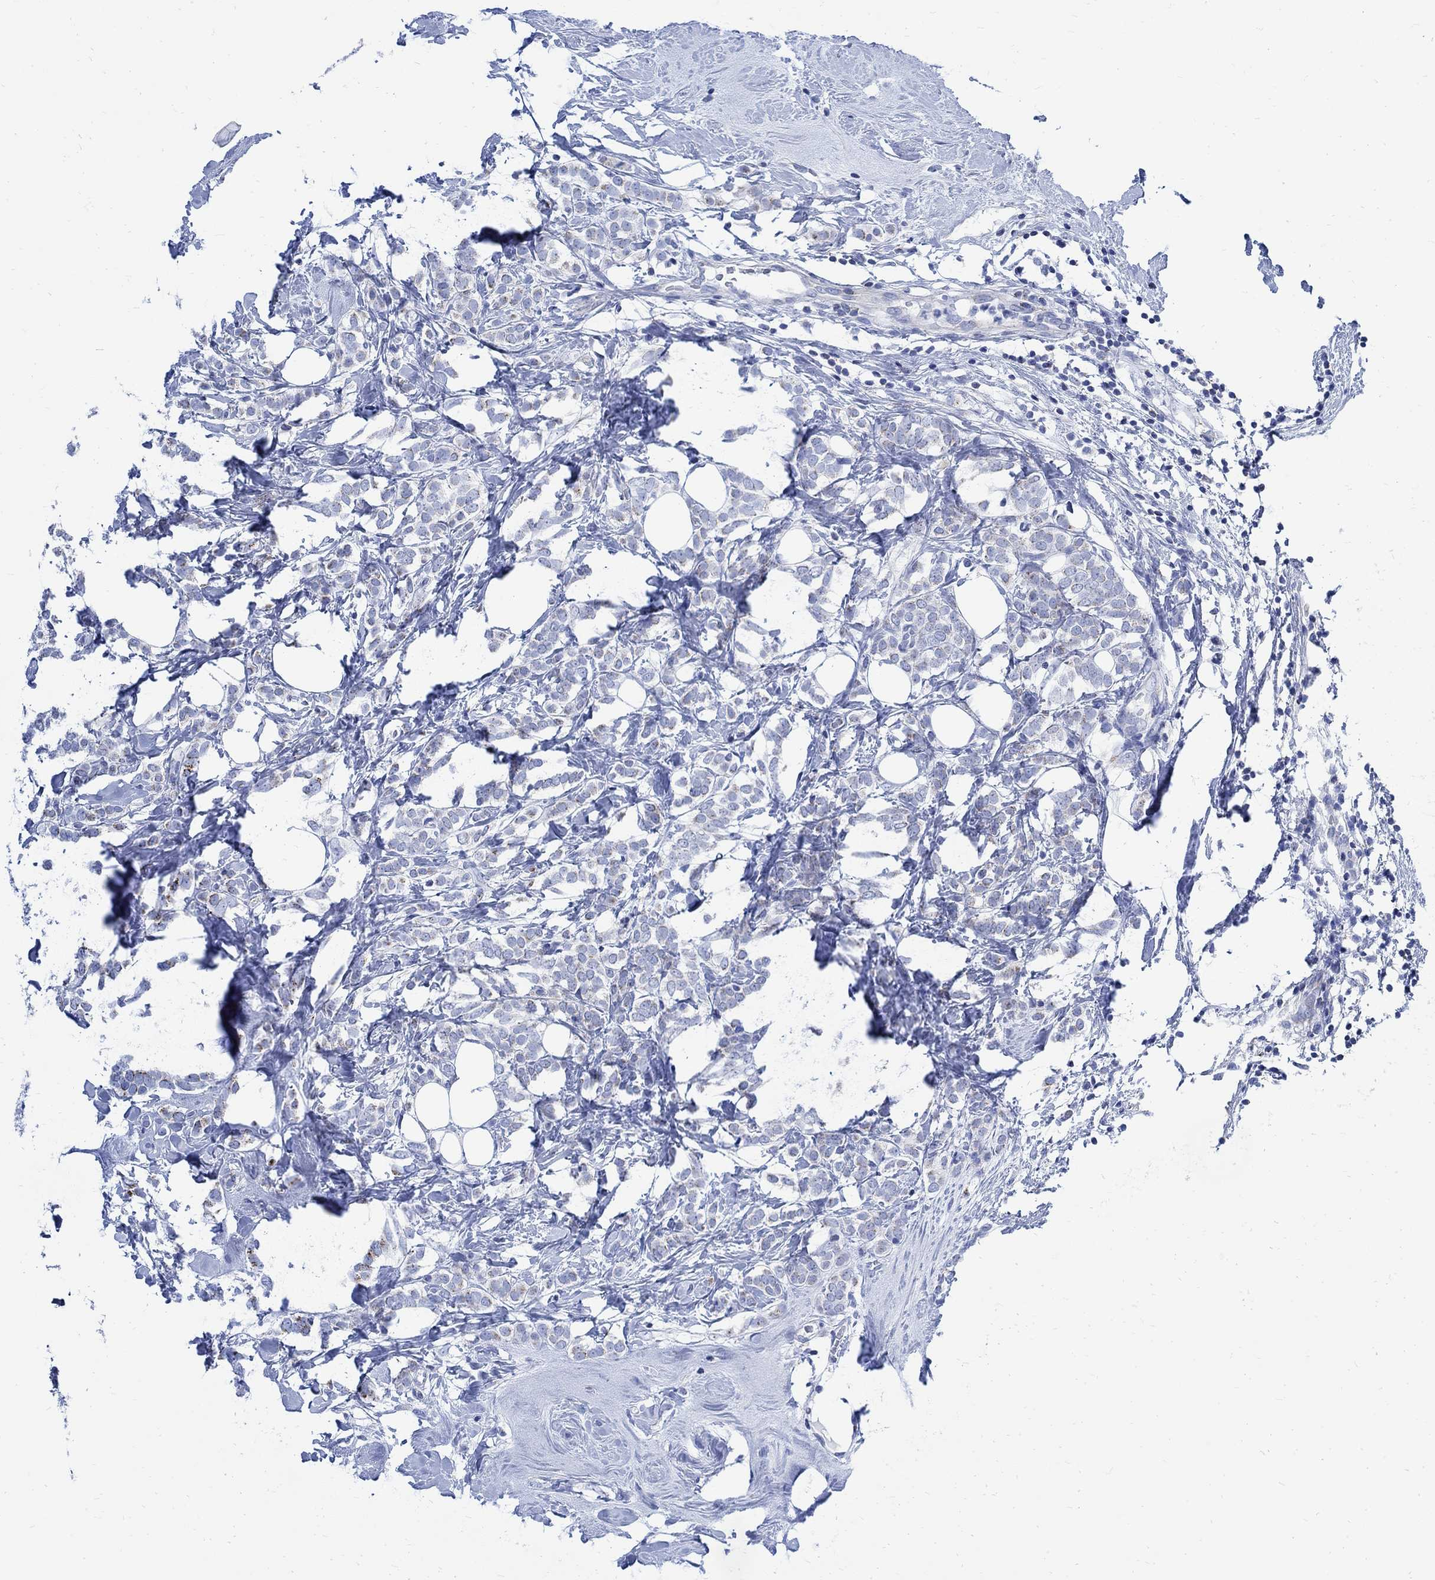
{"staining": {"intensity": "weak", "quantity": "<25%", "location": "cytoplasmic/membranous"}, "tissue": "breast cancer", "cell_type": "Tumor cells", "image_type": "cancer", "snomed": [{"axis": "morphology", "description": "Lobular carcinoma"}, {"axis": "topography", "description": "Breast"}], "caption": "There is no significant staining in tumor cells of breast cancer.", "gene": "CPLX2", "patient": {"sex": "female", "age": 49}}